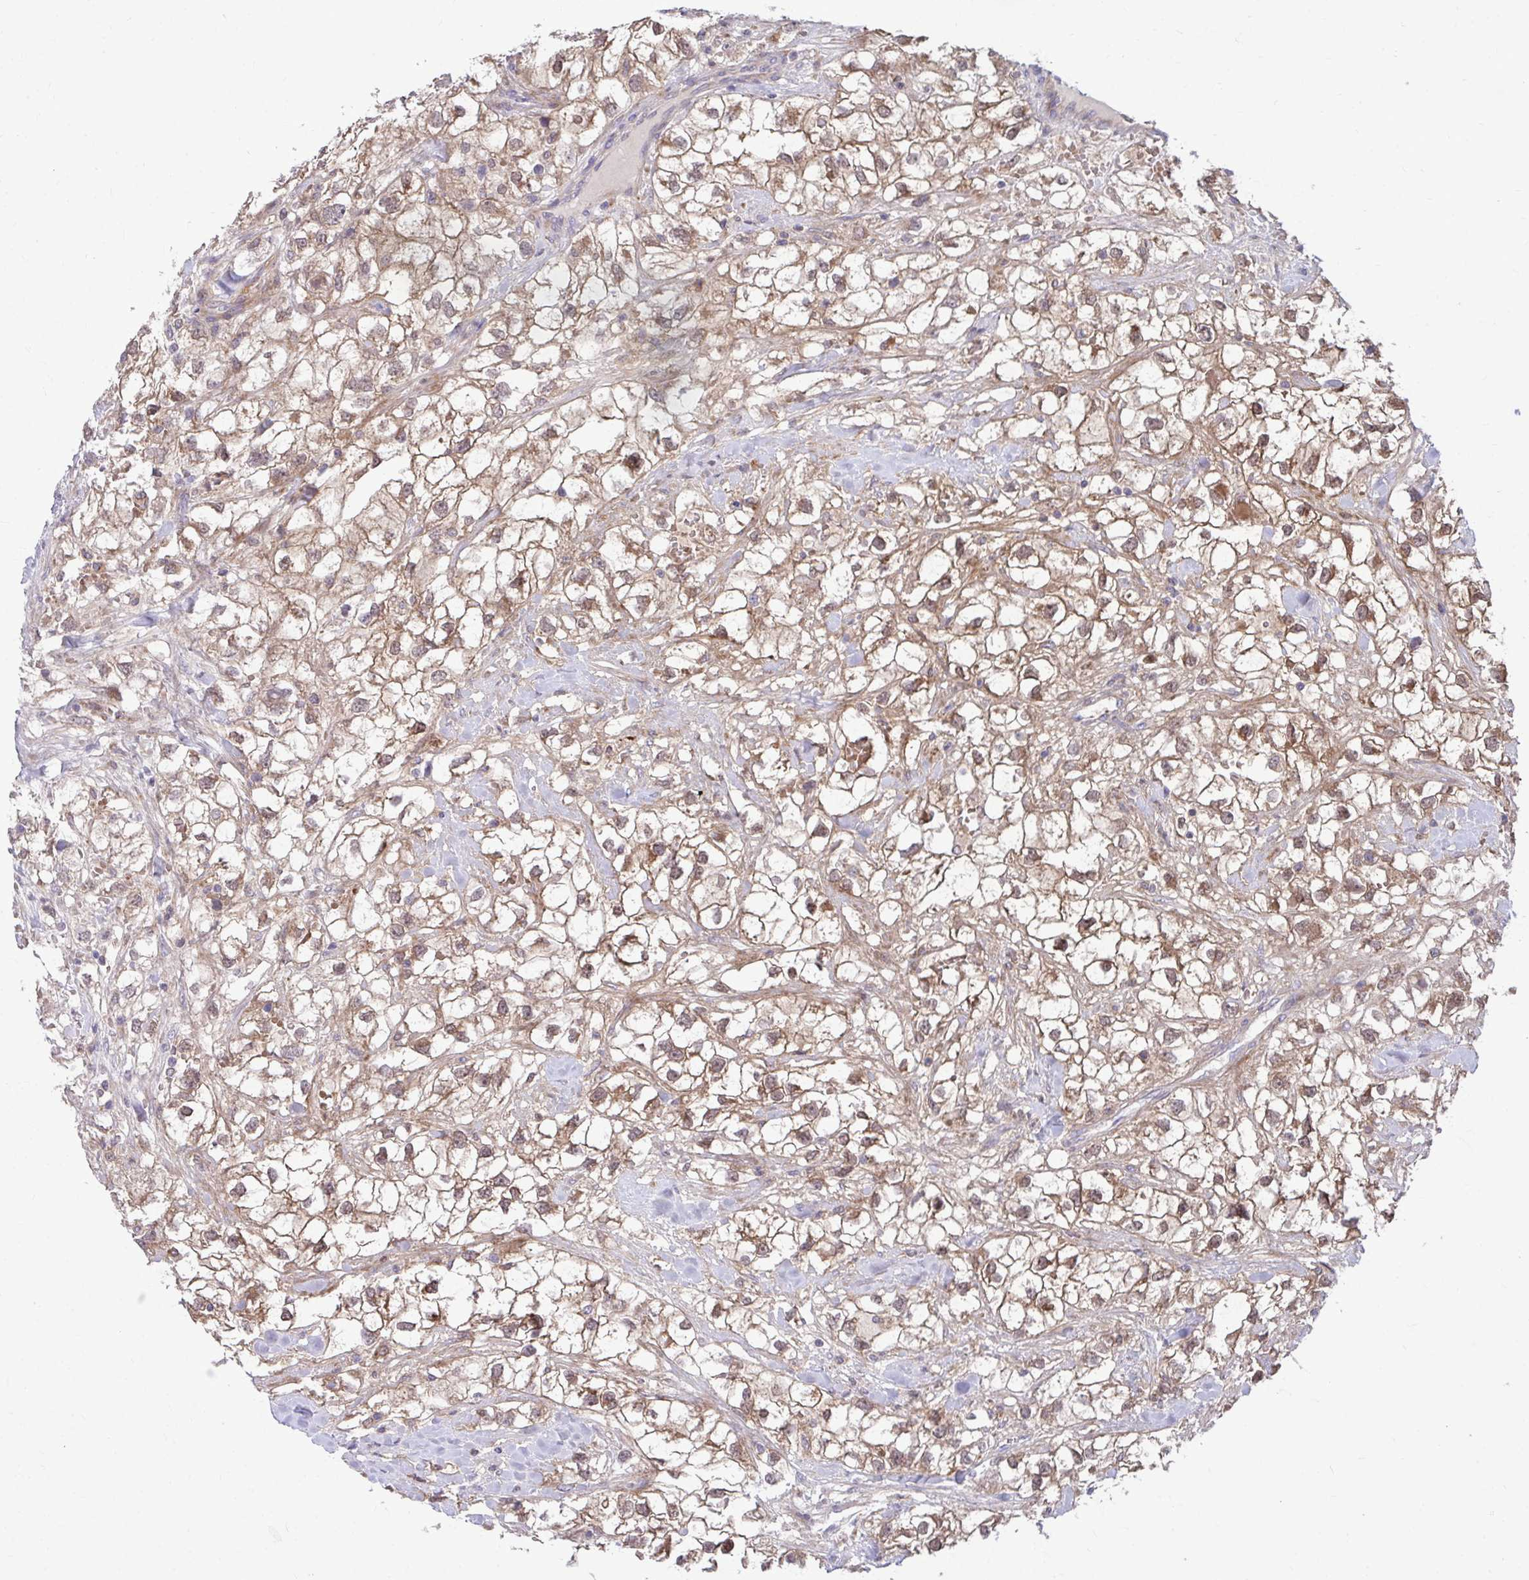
{"staining": {"intensity": "moderate", "quantity": ">75%", "location": "cytoplasmic/membranous"}, "tissue": "renal cancer", "cell_type": "Tumor cells", "image_type": "cancer", "snomed": [{"axis": "morphology", "description": "Adenocarcinoma, NOS"}, {"axis": "topography", "description": "Kidney"}], "caption": "A brown stain labels moderate cytoplasmic/membranous staining of a protein in human adenocarcinoma (renal) tumor cells. (IHC, brightfield microscopy, high magnification).", "gene": "C16orf54", "patient": {"sex": "male", "age": 59}}